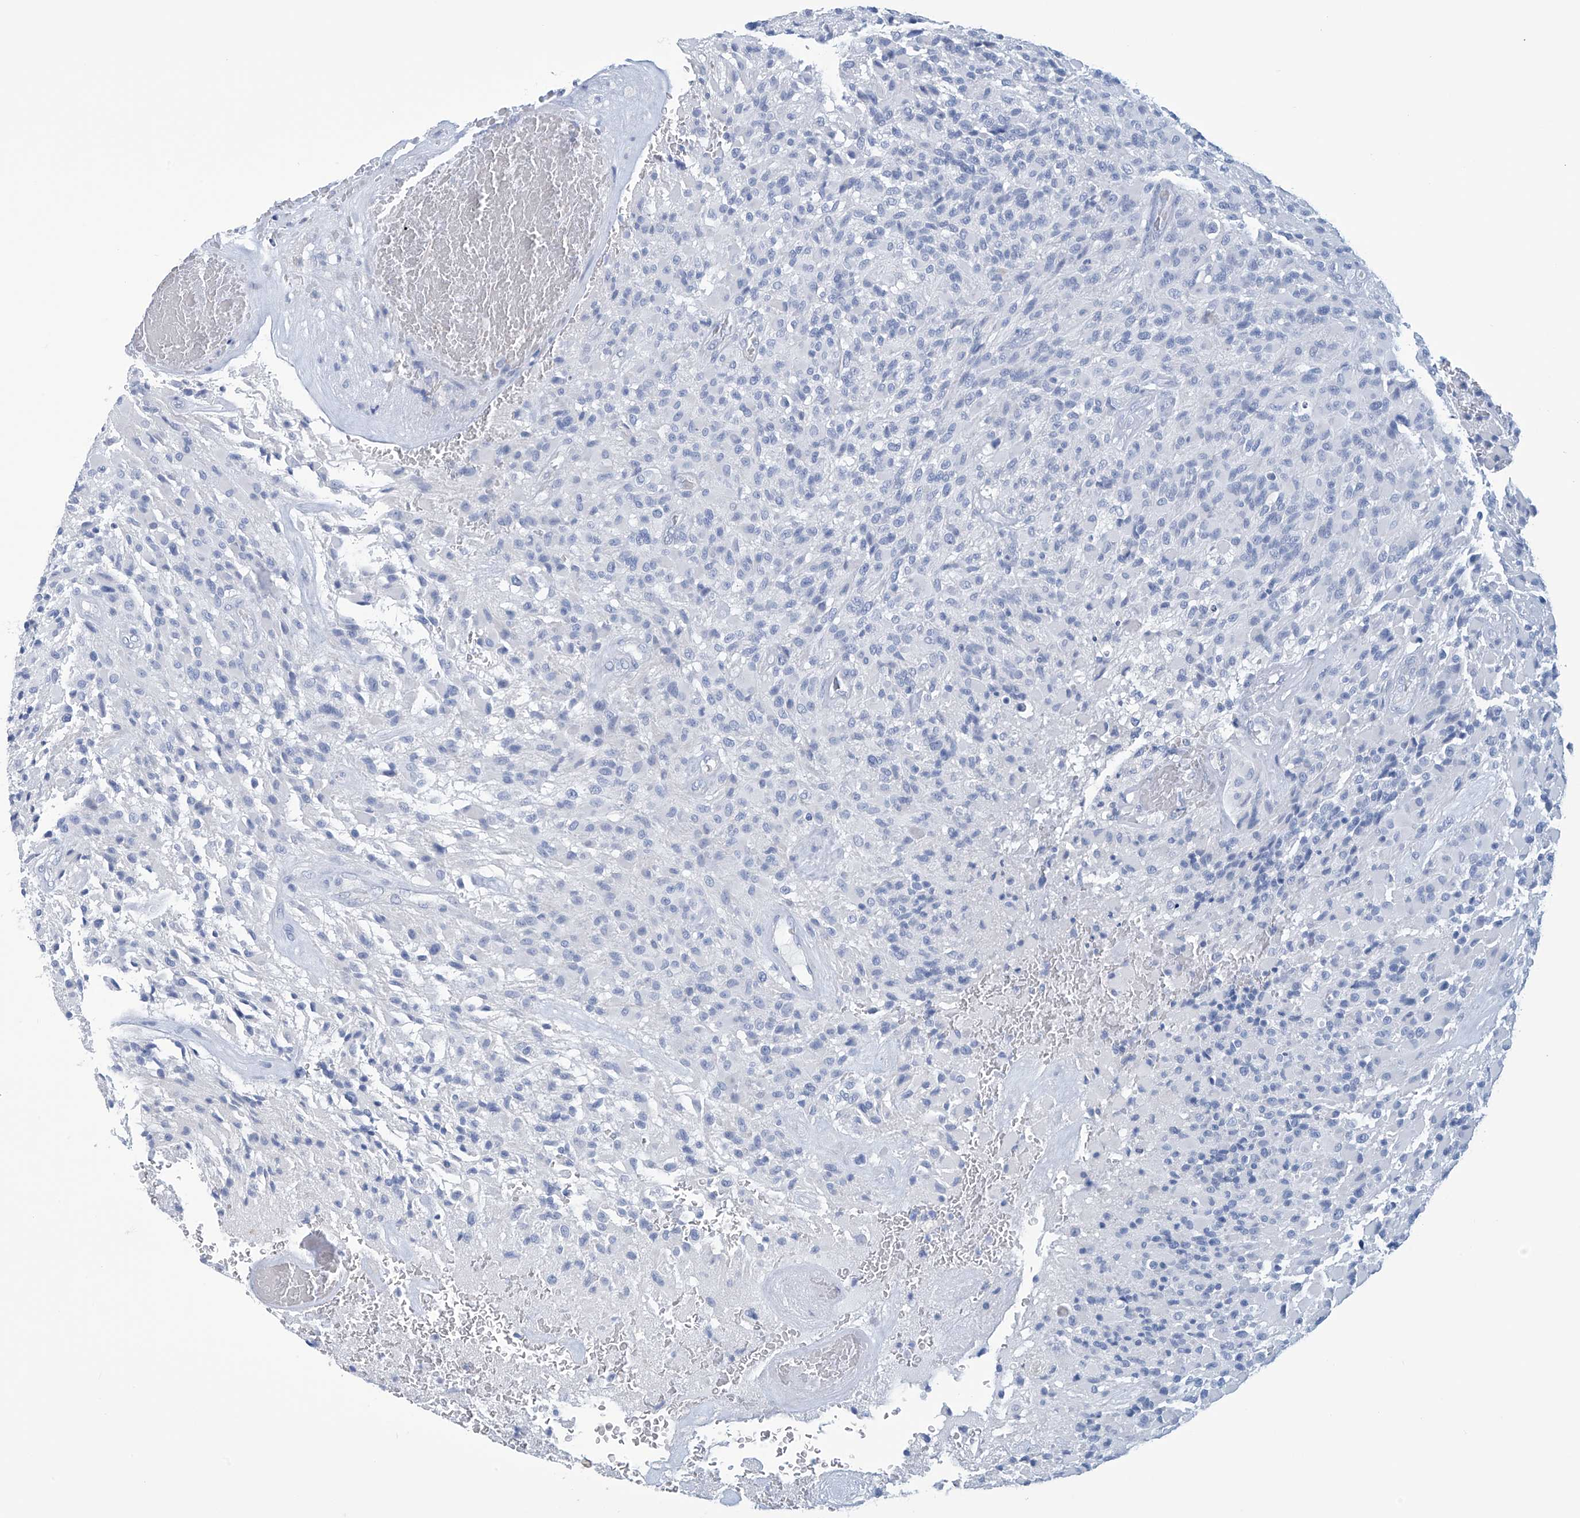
{"staining": {"intensity": "negative", "quantity": "none", "location": "none"}, "tissue": "glioma", "cell_type": "Tumor cells", "image_type": "cancer", "snomed": [{"axis": "morphology", "description": "Glioma, malignant, High grade"}, {"axis": "topography", "description": "Brain"}], "caption": "Tumor cells show no significant staining in glioma. (Stains: DAB IHC with hematoxylin counter stain, Microscopy: brightfield microscopy at high magnification).", "gene": "DSP", "patient": {"sex": "male", "age": 71}}